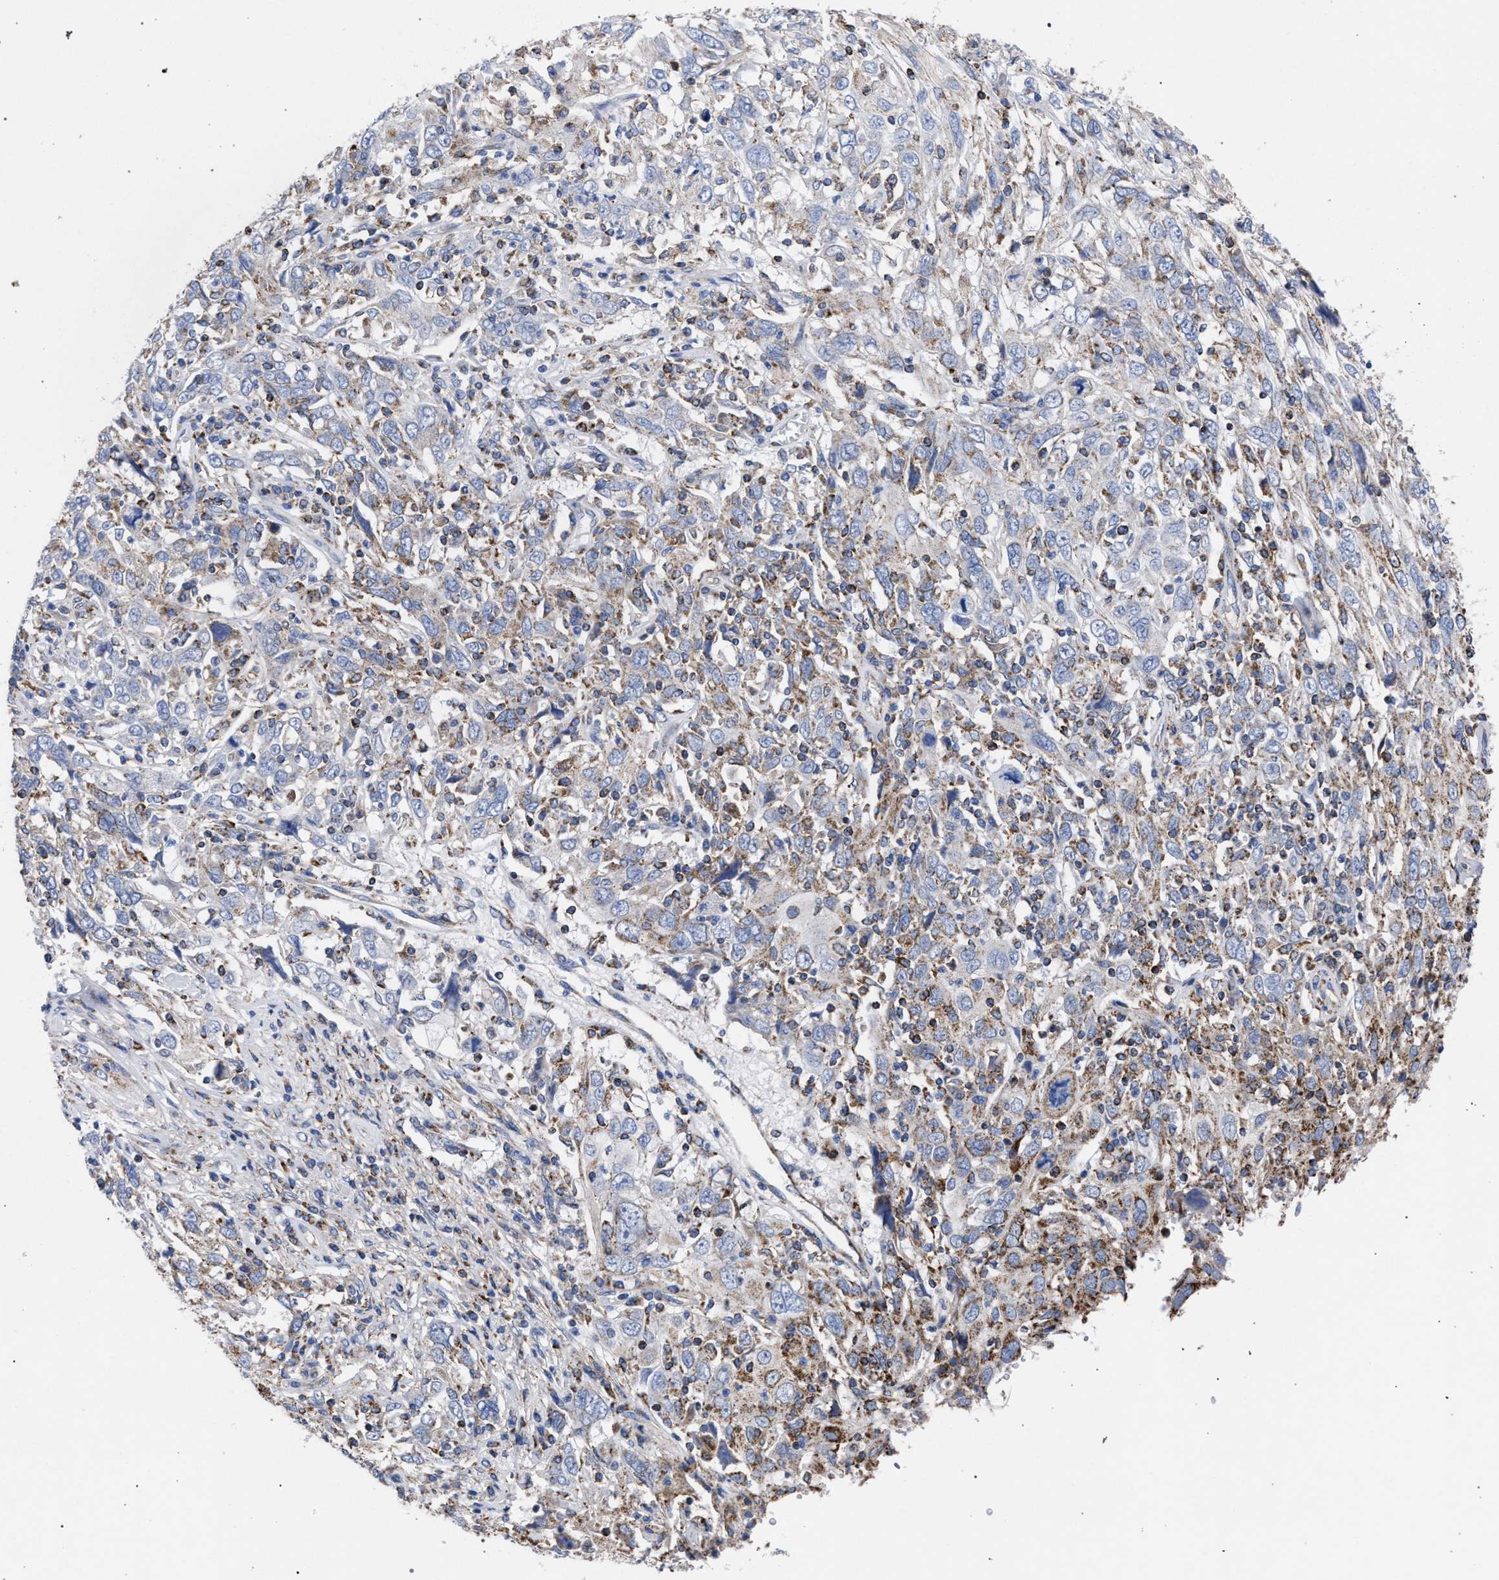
{"staining": {"intensity": "moderate", "quantity": "<25%", "location": "cytoplasmic/membranous"}, "tissue": "cervical cancer", "cell_type": "Tumor cells", "image_type": "cancer", "snomed": [{"axis": "morphology", "description": "Squamous cell carcinoma, NOS"}, {"axis": "topography", "description": "Cervix"}], "caption": "Moderate cytoplasmic/membranous staining for a protein is identified in approximately <25% of tumor cells of cervical cancer using immunohistochemistry.", "gene": "ACADS", "patient": {"sex": "female", "age": 46}}